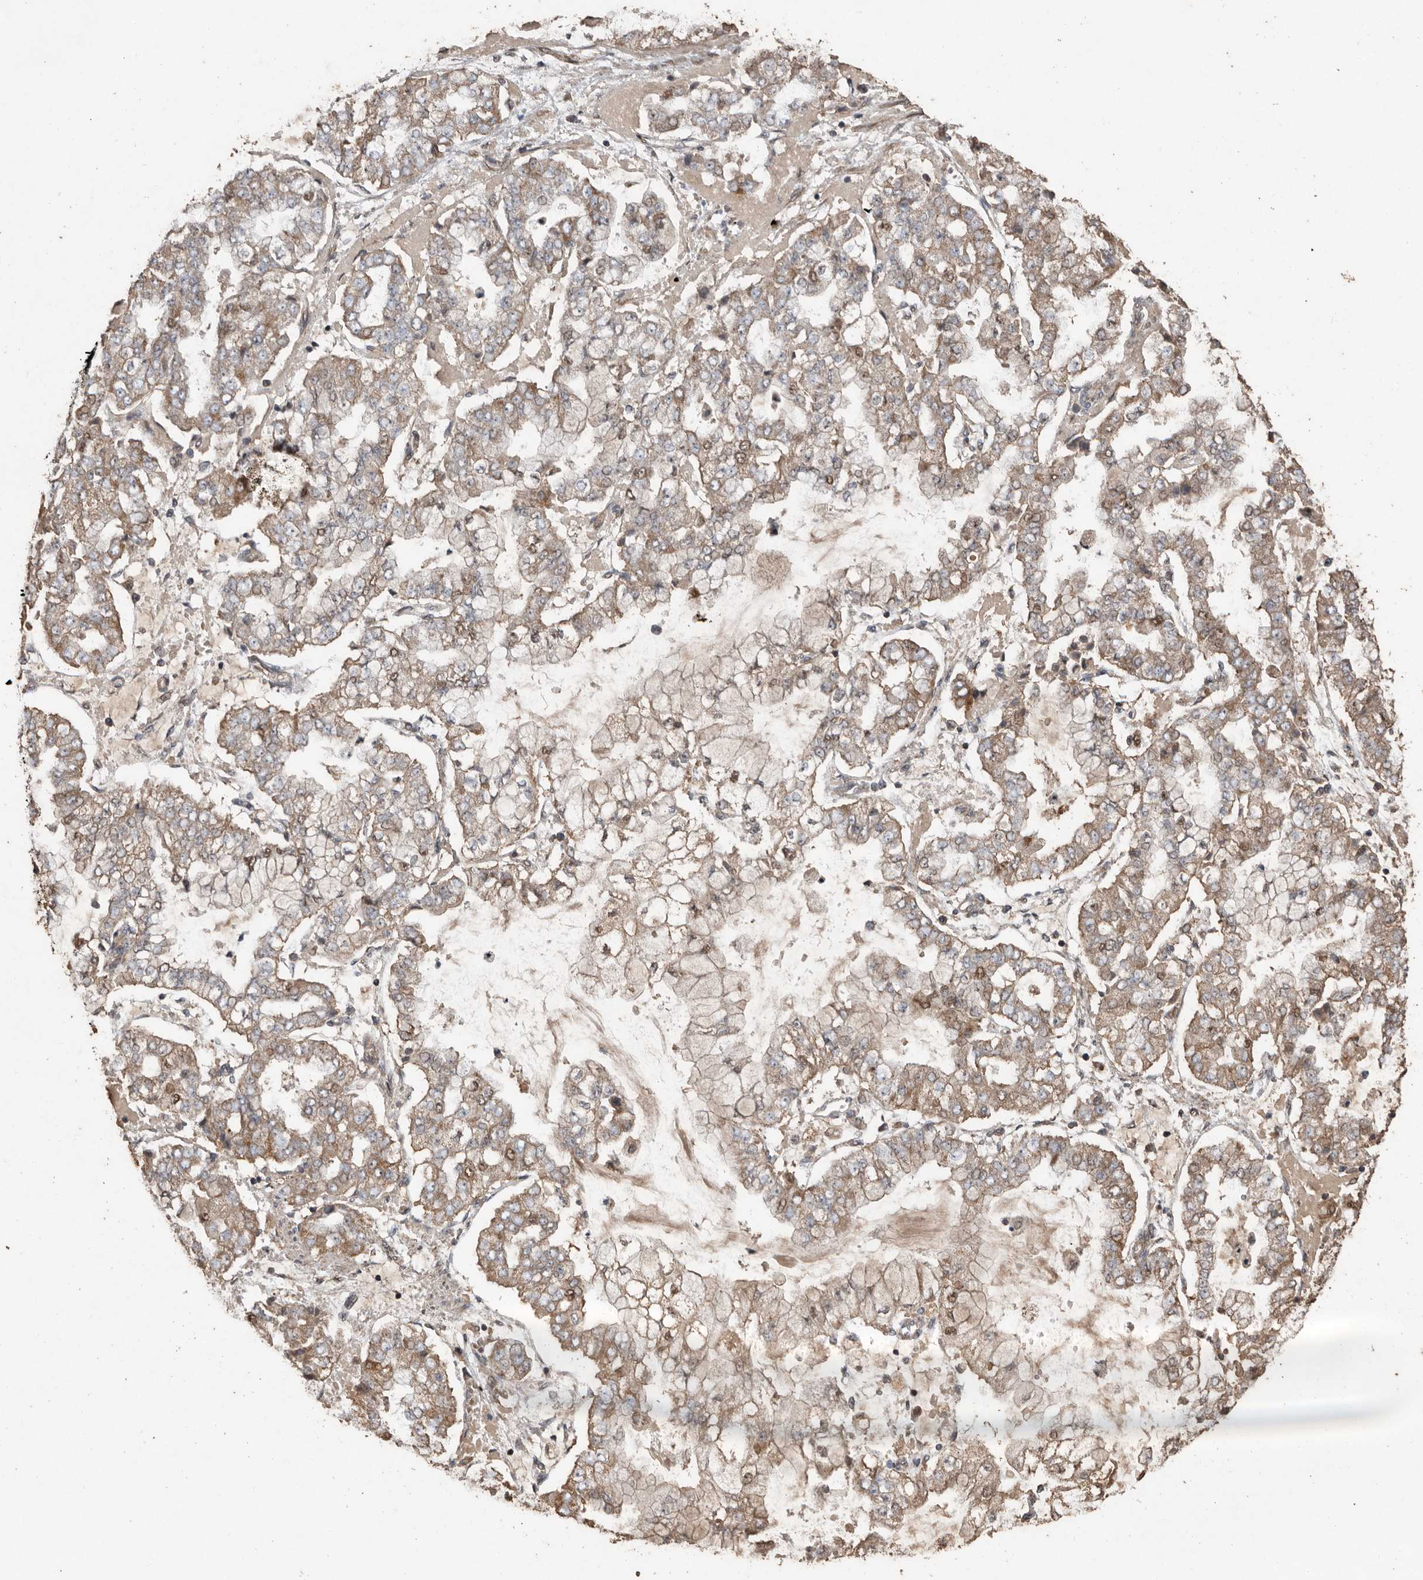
{"staining": {"intensity": "weak", "quantity": "25%-75%", "location": "cytoplasmic/membranous,nuclear"}, "tissue": "stomach cancer", "cell_type": "Tumor cells", "image_type": "cancer", "snomed": [{"axis": "morphology", "description": "Adenocarcinoma, NOS"}, {"axis": "topography", "description": "Stomach"}], "caption": "A brown stain highlights weak cytoplasmic/membranous and nuclear staining of a protein in human stomach adenocarcinoma tumor cells.", "gene": "RANBP17", "patient": {"sex": "male", "age": 76}}